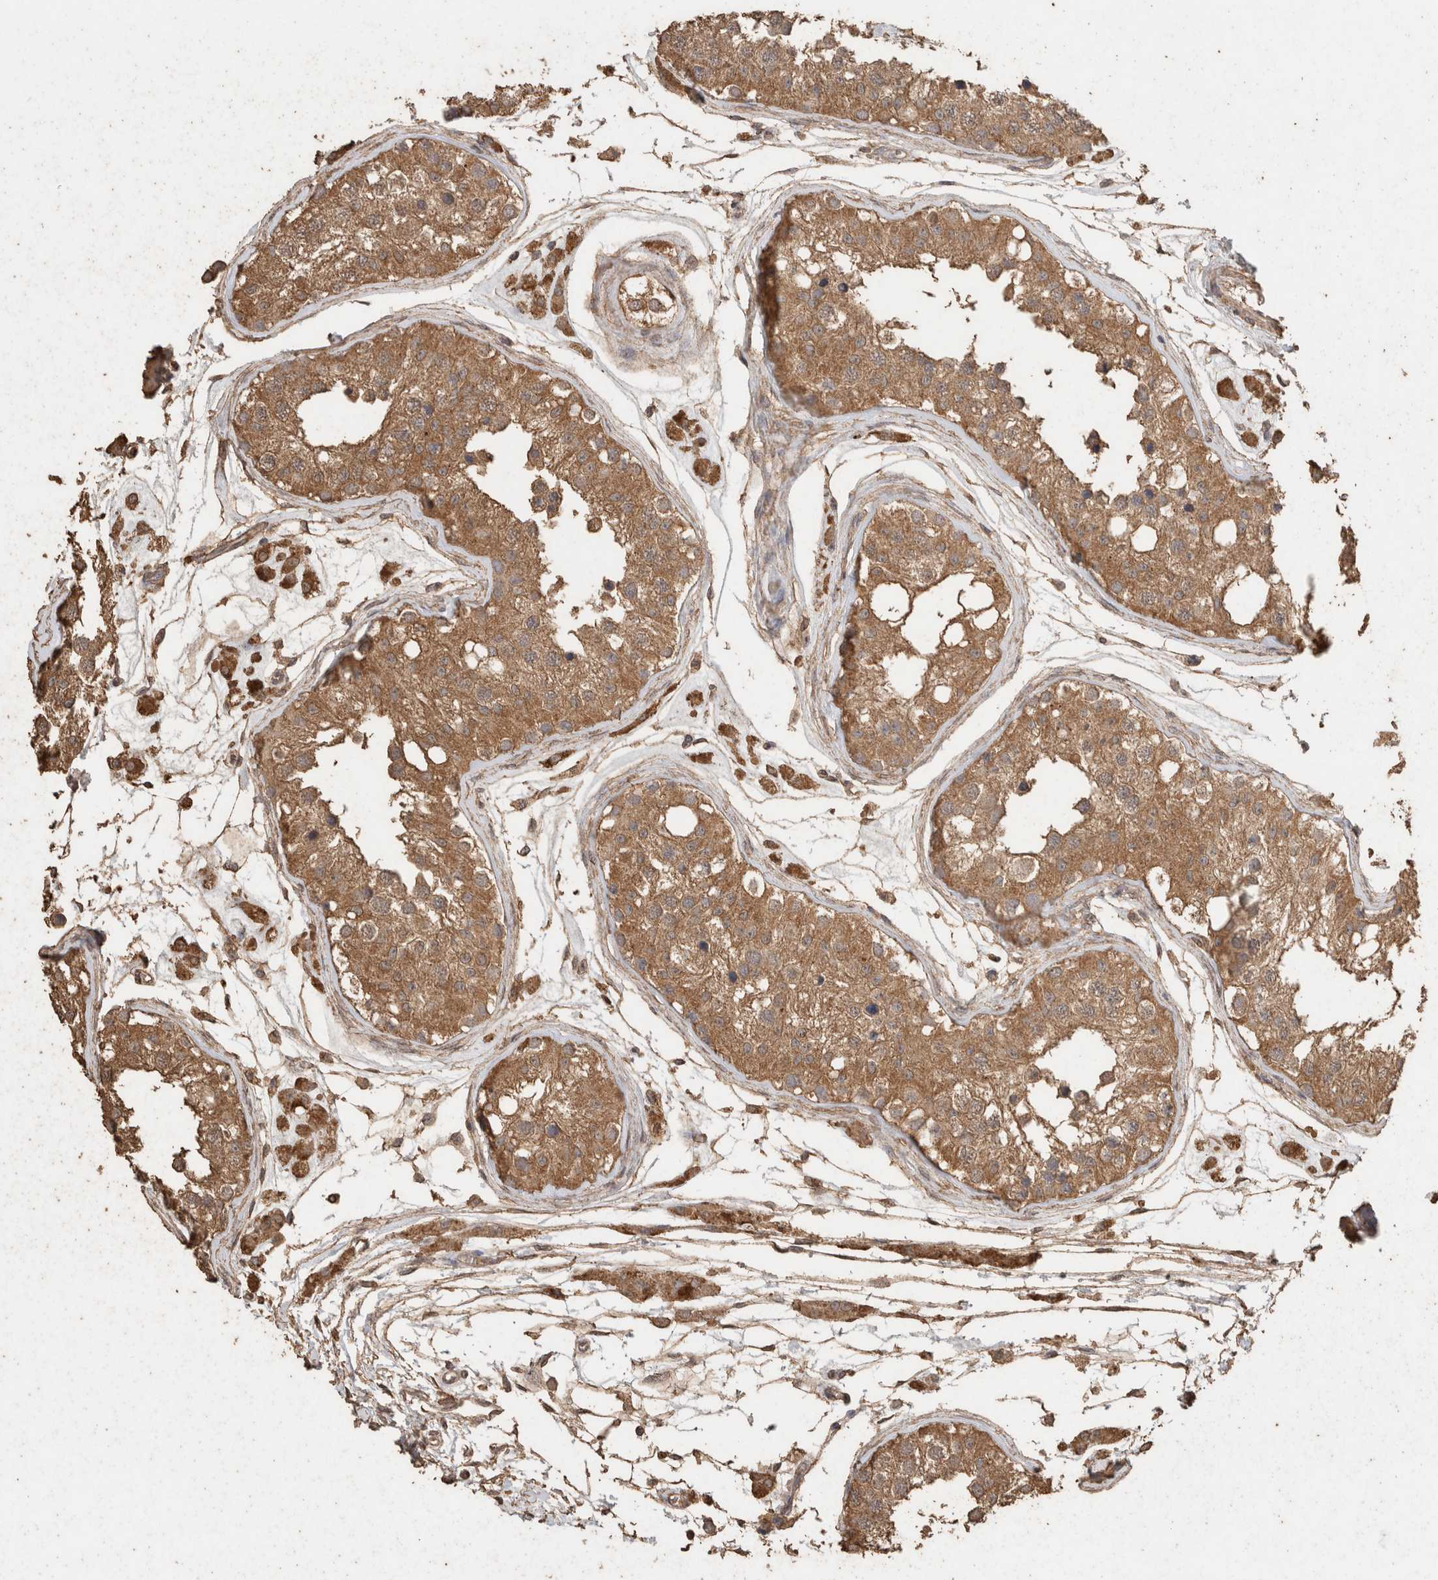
{"staining": {"intensity": "moderate", "quantity": ">75%", "location": "cytoplasmic/membranous"}, "tissue": "testis", "cell_type": "Cells in seminiferous ducts", "image_type": "normal", "snomed": [{"axis": "morphology", "description": "Normal tissue, NOS"}, {"axis": "morphology", "description": "Adenocarcinoma, metastatic, NOS"}, {"axis": "topography", "description": "Testis"}], "caption": "A high-resolution histopathology image shows immunohistochemistry (IHC) staining of benign testis, which demonstrates moderate cytoplasmic/membranous positivity in about >75% of cells in seminiferous ducts.", "gene": "CX3CL1", "patient": {"sex": "male", "age": 26}}